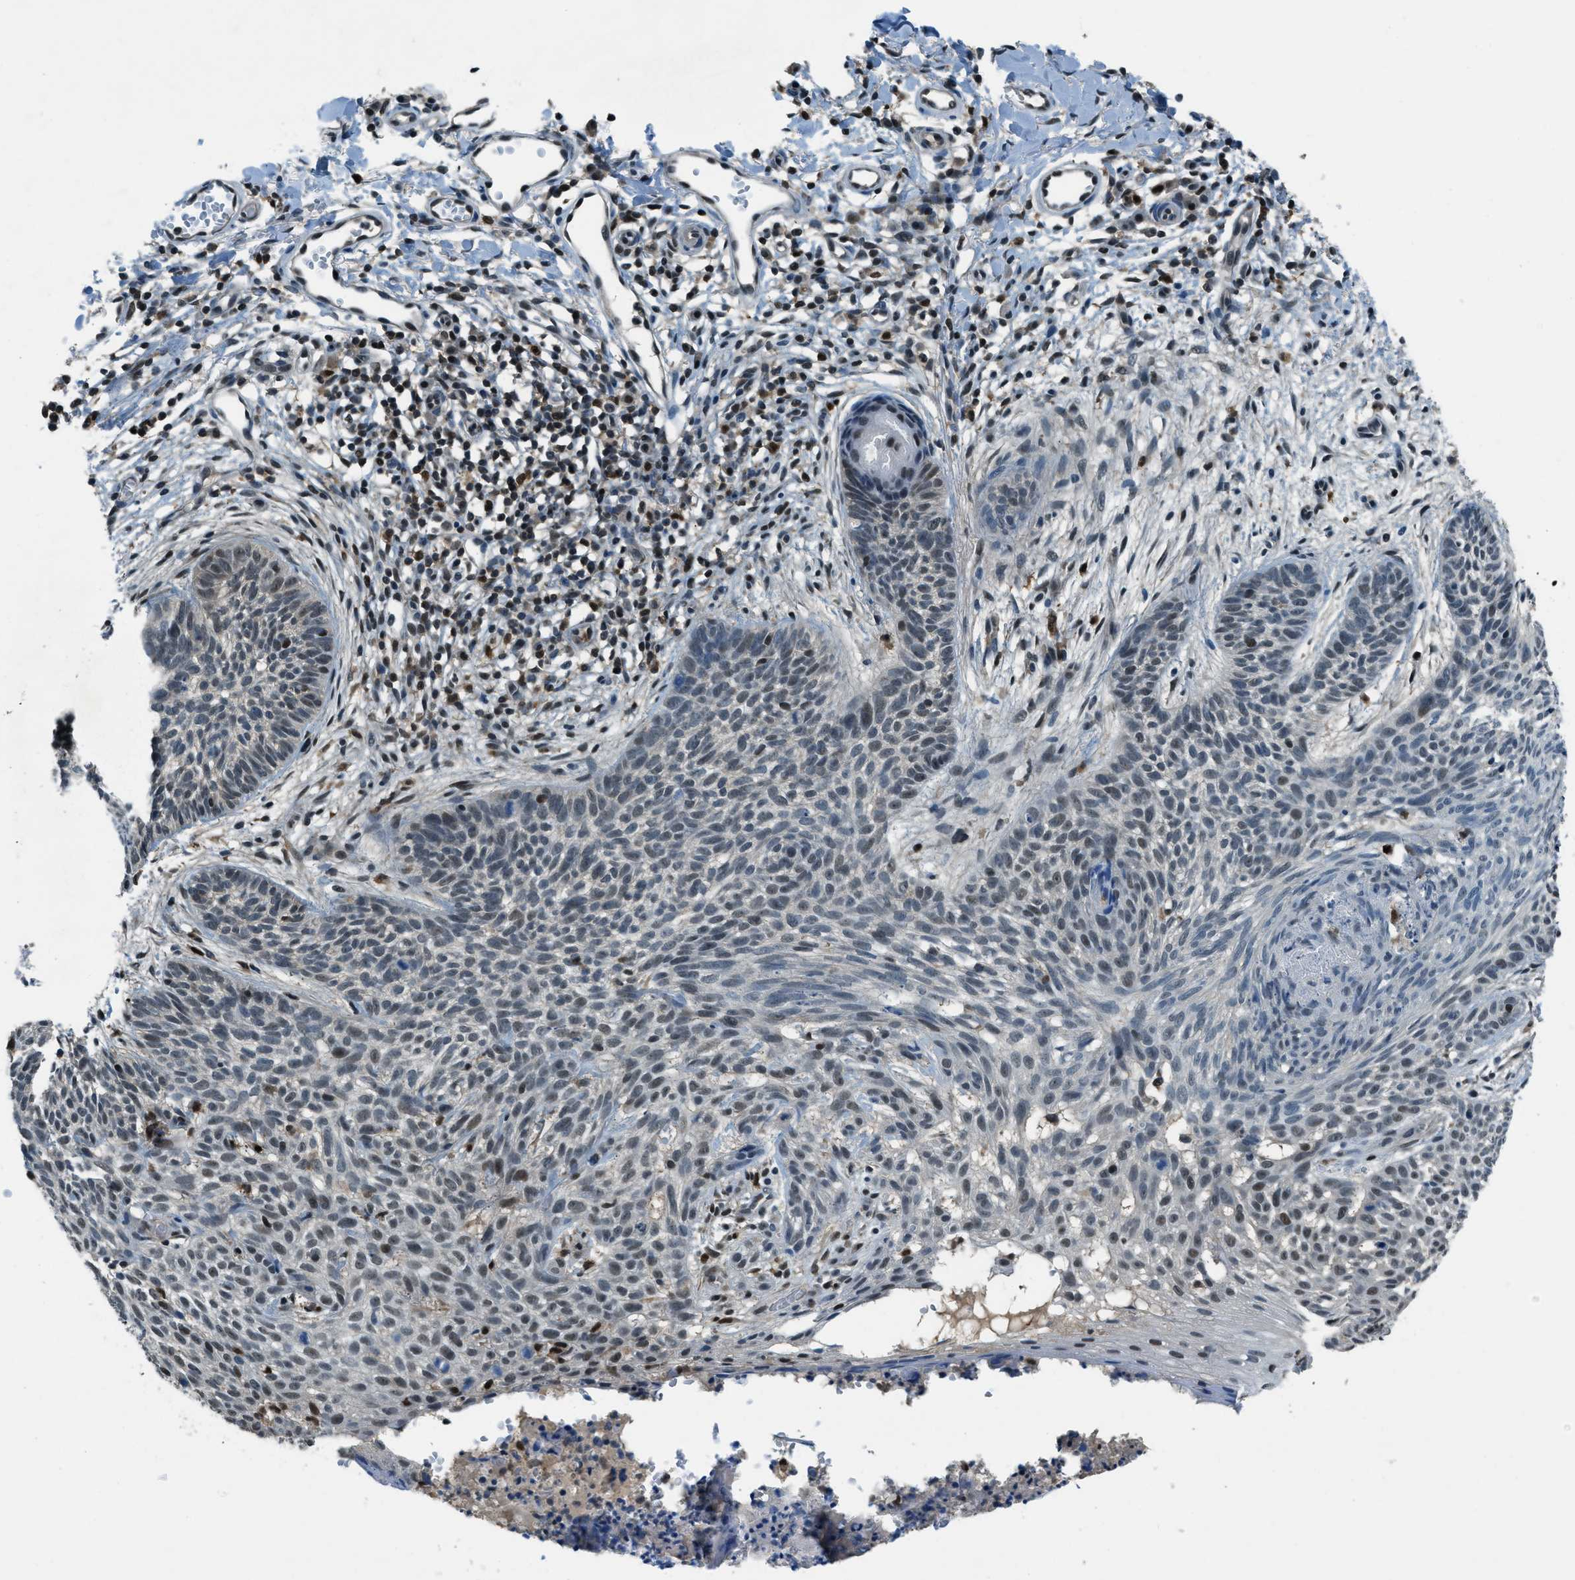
{"staining": {"intensity": "weak", "quantity": "25%-75%", "location": "nuclear"}, "tissue": "skin cancer", "cell_type": "Tumor cells", "image_type": "cancer", "snomed": [{"axis": "morphology", "description": "Basal cell carcinoma"}, {"axis": "topography", "description": "Skin"}], "caption": "The histopathology image demonstrates immunohistochemical staining of basal cell carcinoma (skin). There is weak nuclear expression is identified in about 25%-75% of tumor cells.", "gene": "OGFR", "patient": {"sex": "female", "age": 59}}